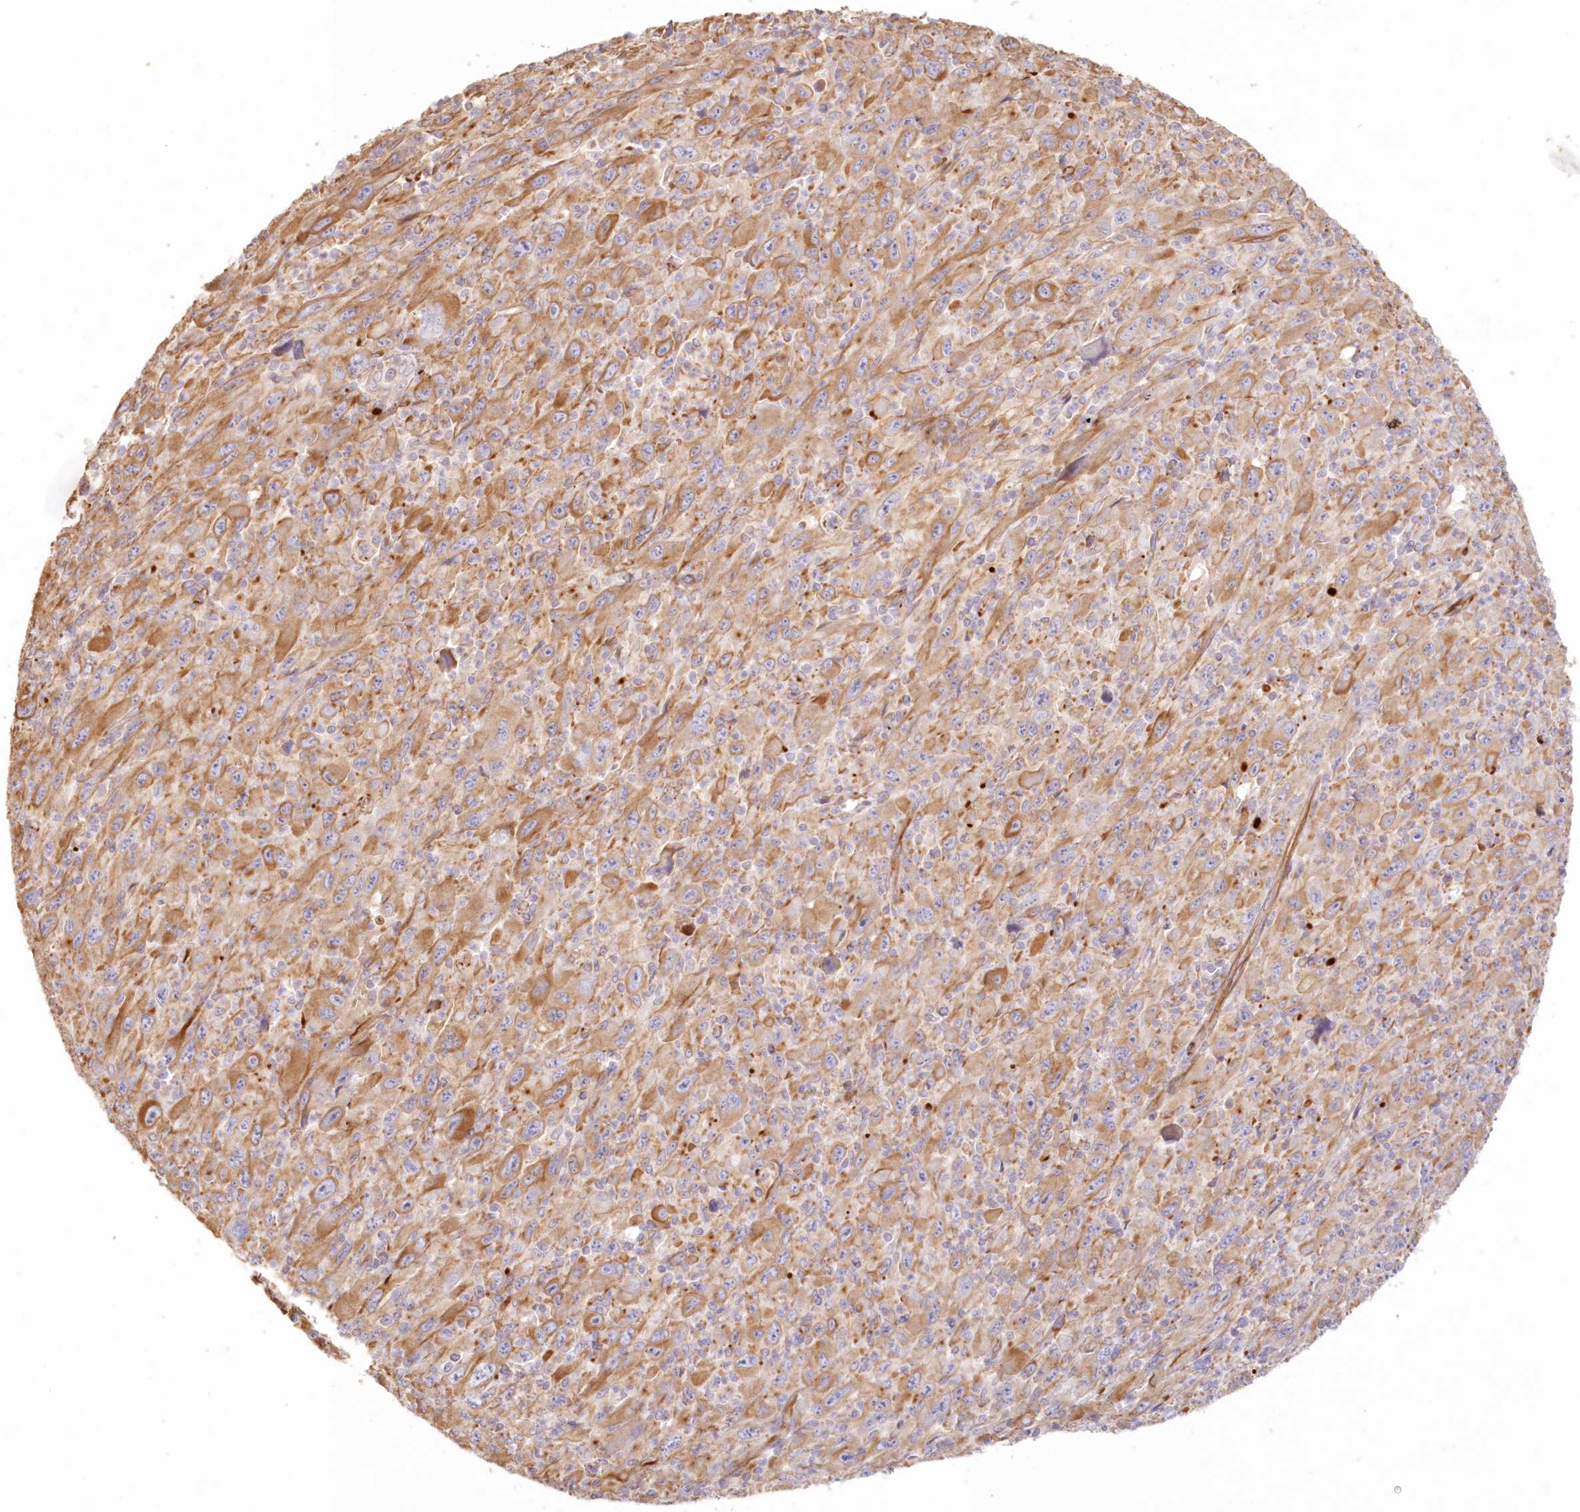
{"staining": {"intensity": "moderate", "quantity": ">75%", "location": "cytoplasmic/membranous"}, "tissue": "melanoma", "cell_type": "Tumor cells", "image_type": "cancer", "snomed": [{"axis": "morphology", "description": "Malignant melanoma, Metastatic site"}, {"axis": "topography", "description": "Skin"}], "caption": "Immunohistochemical staining of human melanoma displays moderate cytoplasmic/membranous protein staining in approximately >75% of tumor cells.", "gene": "DMRTB1", "patient": {"sex": "female", "age": 56}}